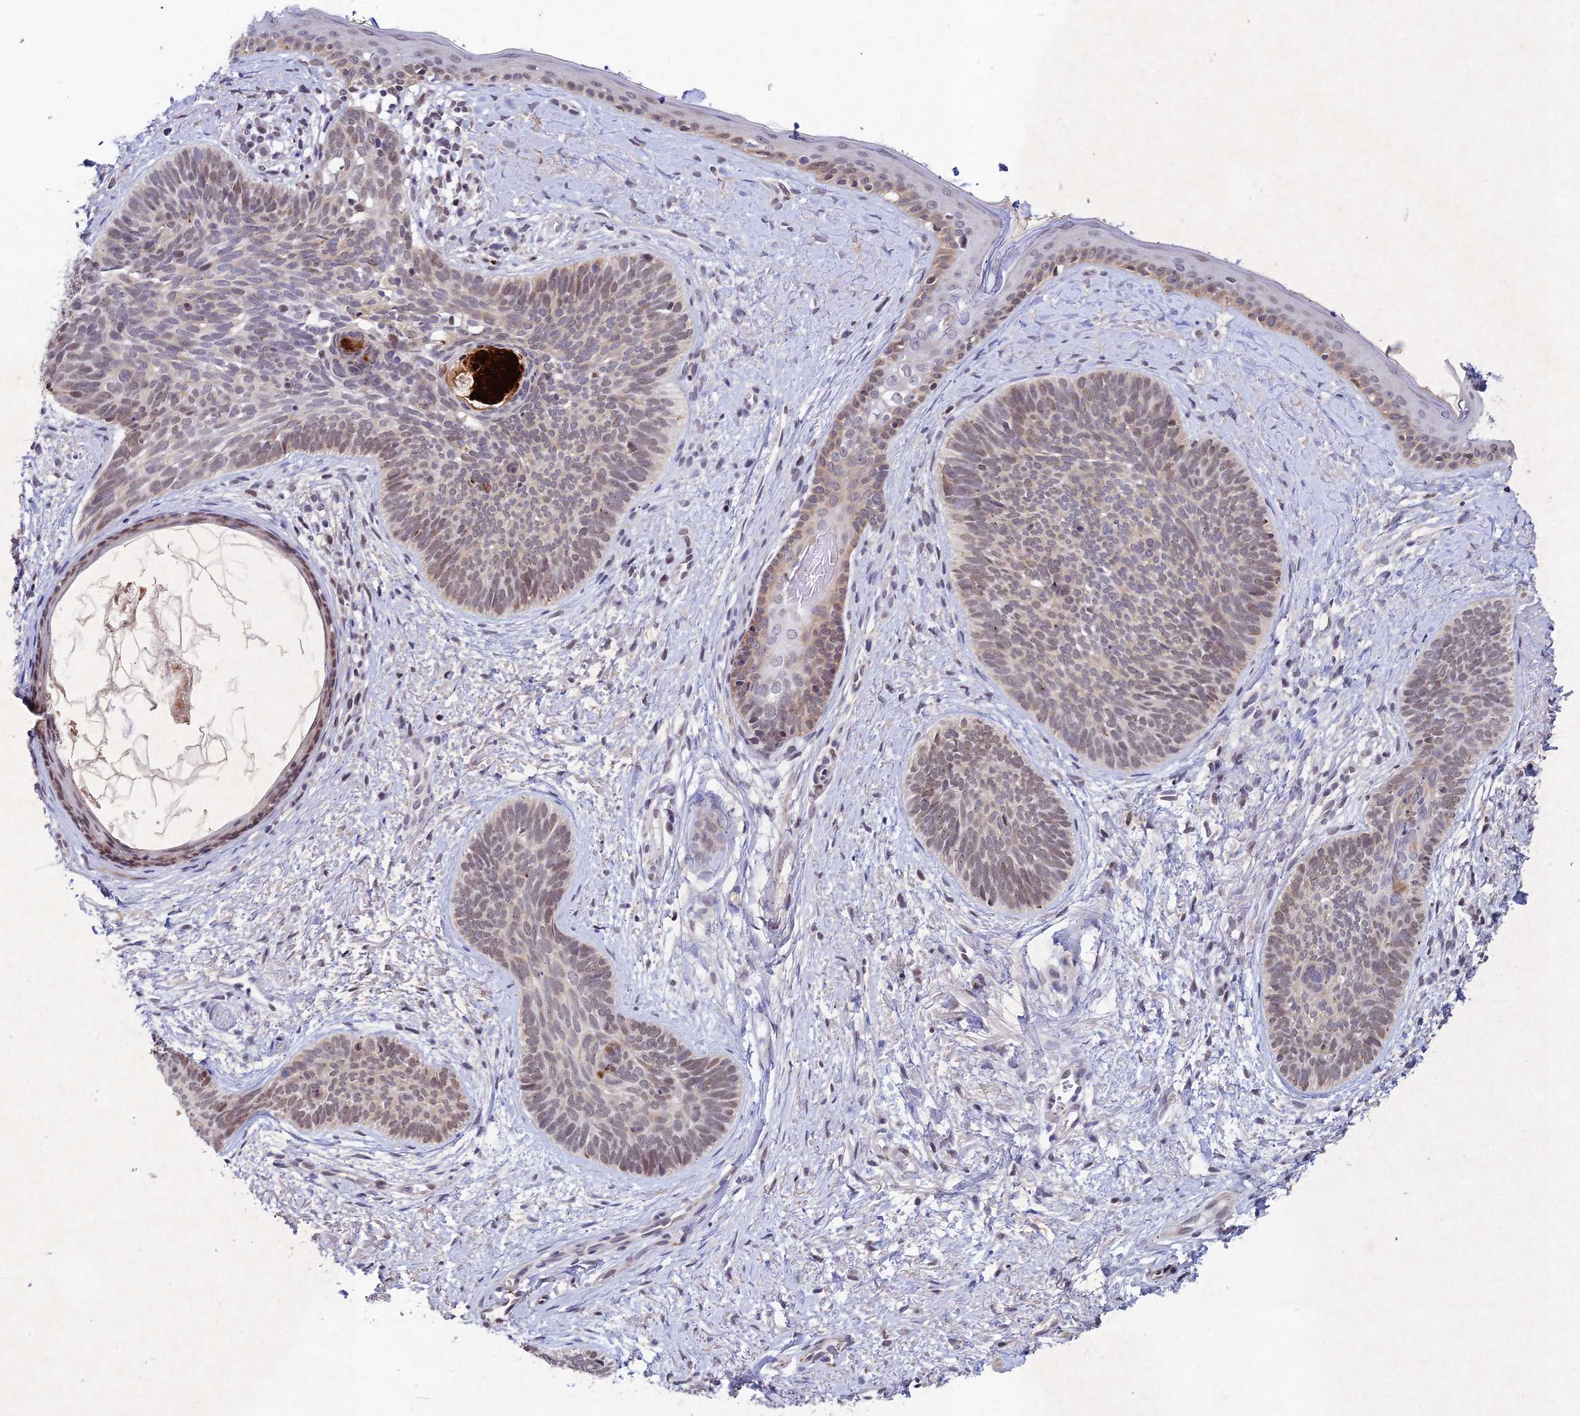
{"staining": {"intensity": "weak", "quantity": "25%-75%", "location": "nuclear"}, "tissue": "skin cancer", "cell_type": "Tumor cells", "image_type": "cancer", "snomed": [{"axis": "morphology", "description": "Basal cell carcinoma"}, {"axis": "topography", "description": "Skin"}], "caption": "This micrograph demonstrates immunohistochemistry (IHC) staining of skin basal cell carcinoma, with low weak nuclear expression in approximately 25%-75% of tumor cells.", "gene": "RAVER1", "patient": {"sex": "female", "age": 81}}